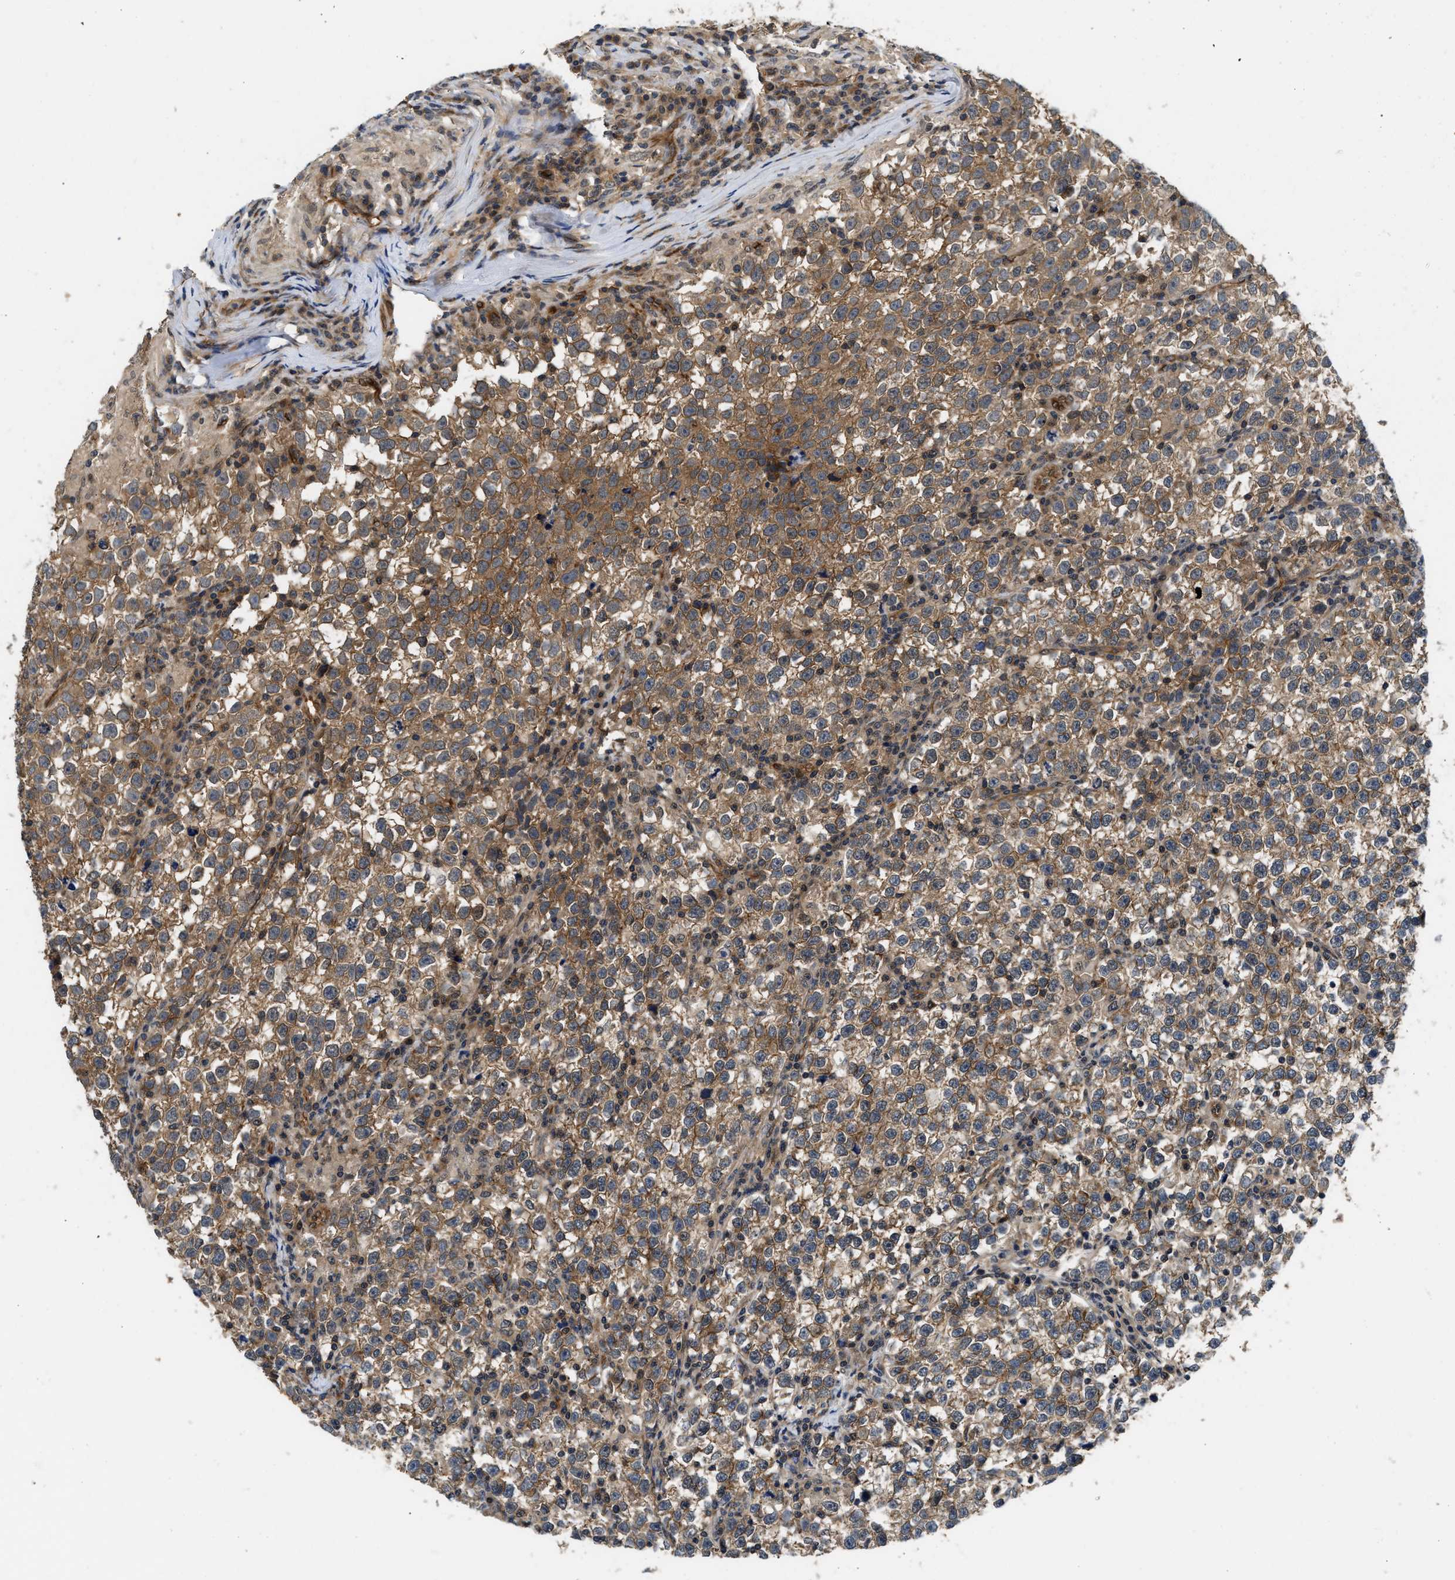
{"staining": {"intensity": "moderate", "quantity": ">75%", "location": "cytoplasmic/membranous"}, "tissue": "testis cancer", "cell_type": "Tumor cells", "image_type": "cancer", "snomed": [{"axis": "morphology", "description": "Normal tissue, NOS"}, {"axis": "morphology", "description": "Seminoma, NOS"}, {"axis": "topography", "description": "Testis"}], "caption": "The histopathology image displays immunohistochemical staining of testis cancer. There is moderate cytoplasmic/membranous positivity is identified in about >75% of tumor cells.", "gene": "COPS2", "patient": {"sex": "male", "age": 43}}